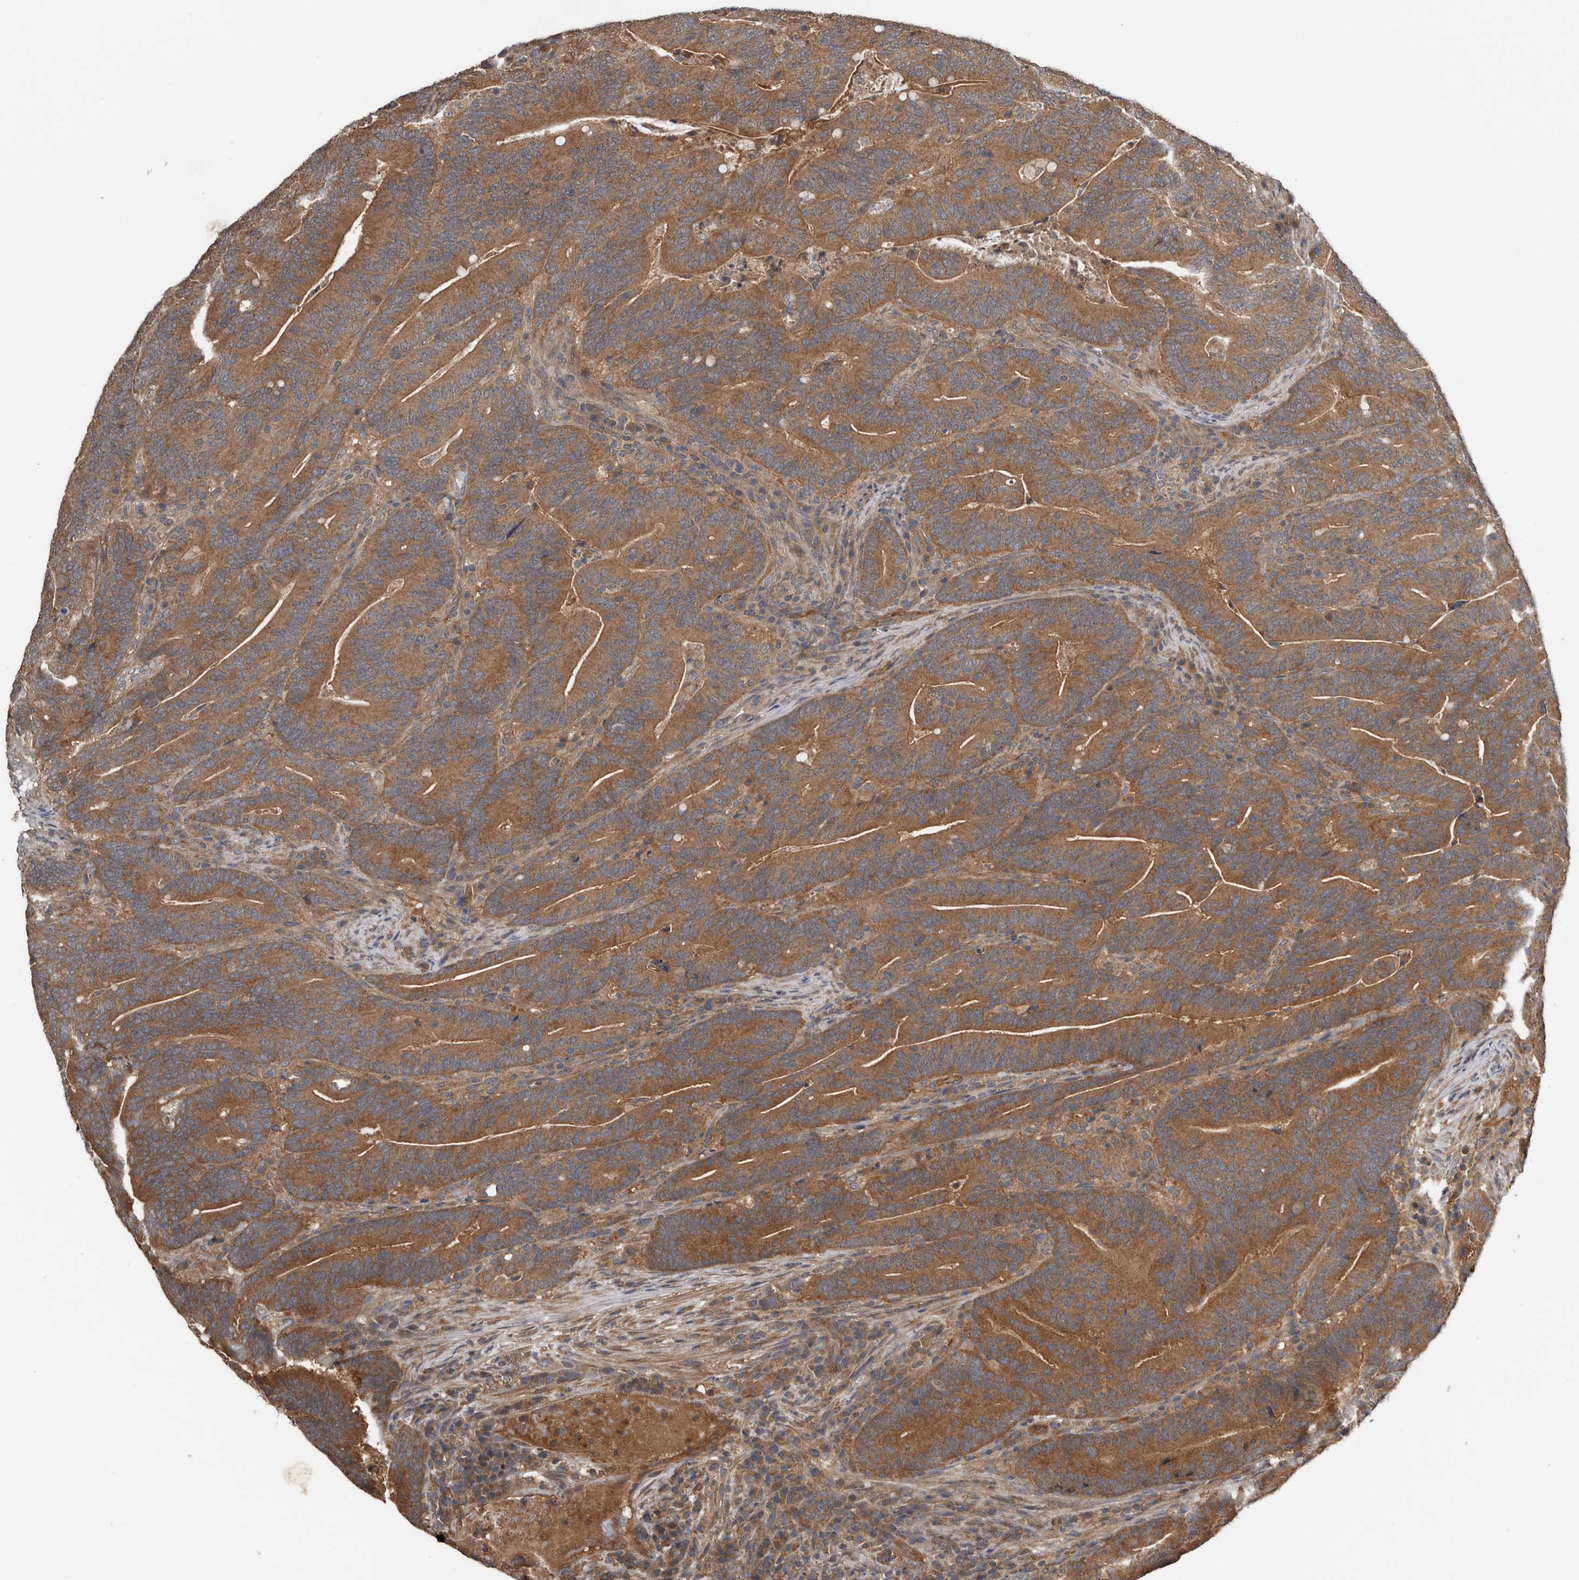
{"staining": {"intensity": "strong", "quantity": ">75%", "location": "cytoplasmic/membranous"}, "tissue": "colorectal cancer", "cell_type": "Tumor cells", "image_type": "cancer", "snomed": [{"axis": "morphology", "description": "Adenocarcinoma, NOS"}, {"axis": "topography", "description": "Colon"}], "caption": "Adenocarcinoma (colorectal) stained with a protein marker exhibits strong staining in tumor cells.", "gene": "DNAJB4", "patient": {"sex": "female", "age": 66}}